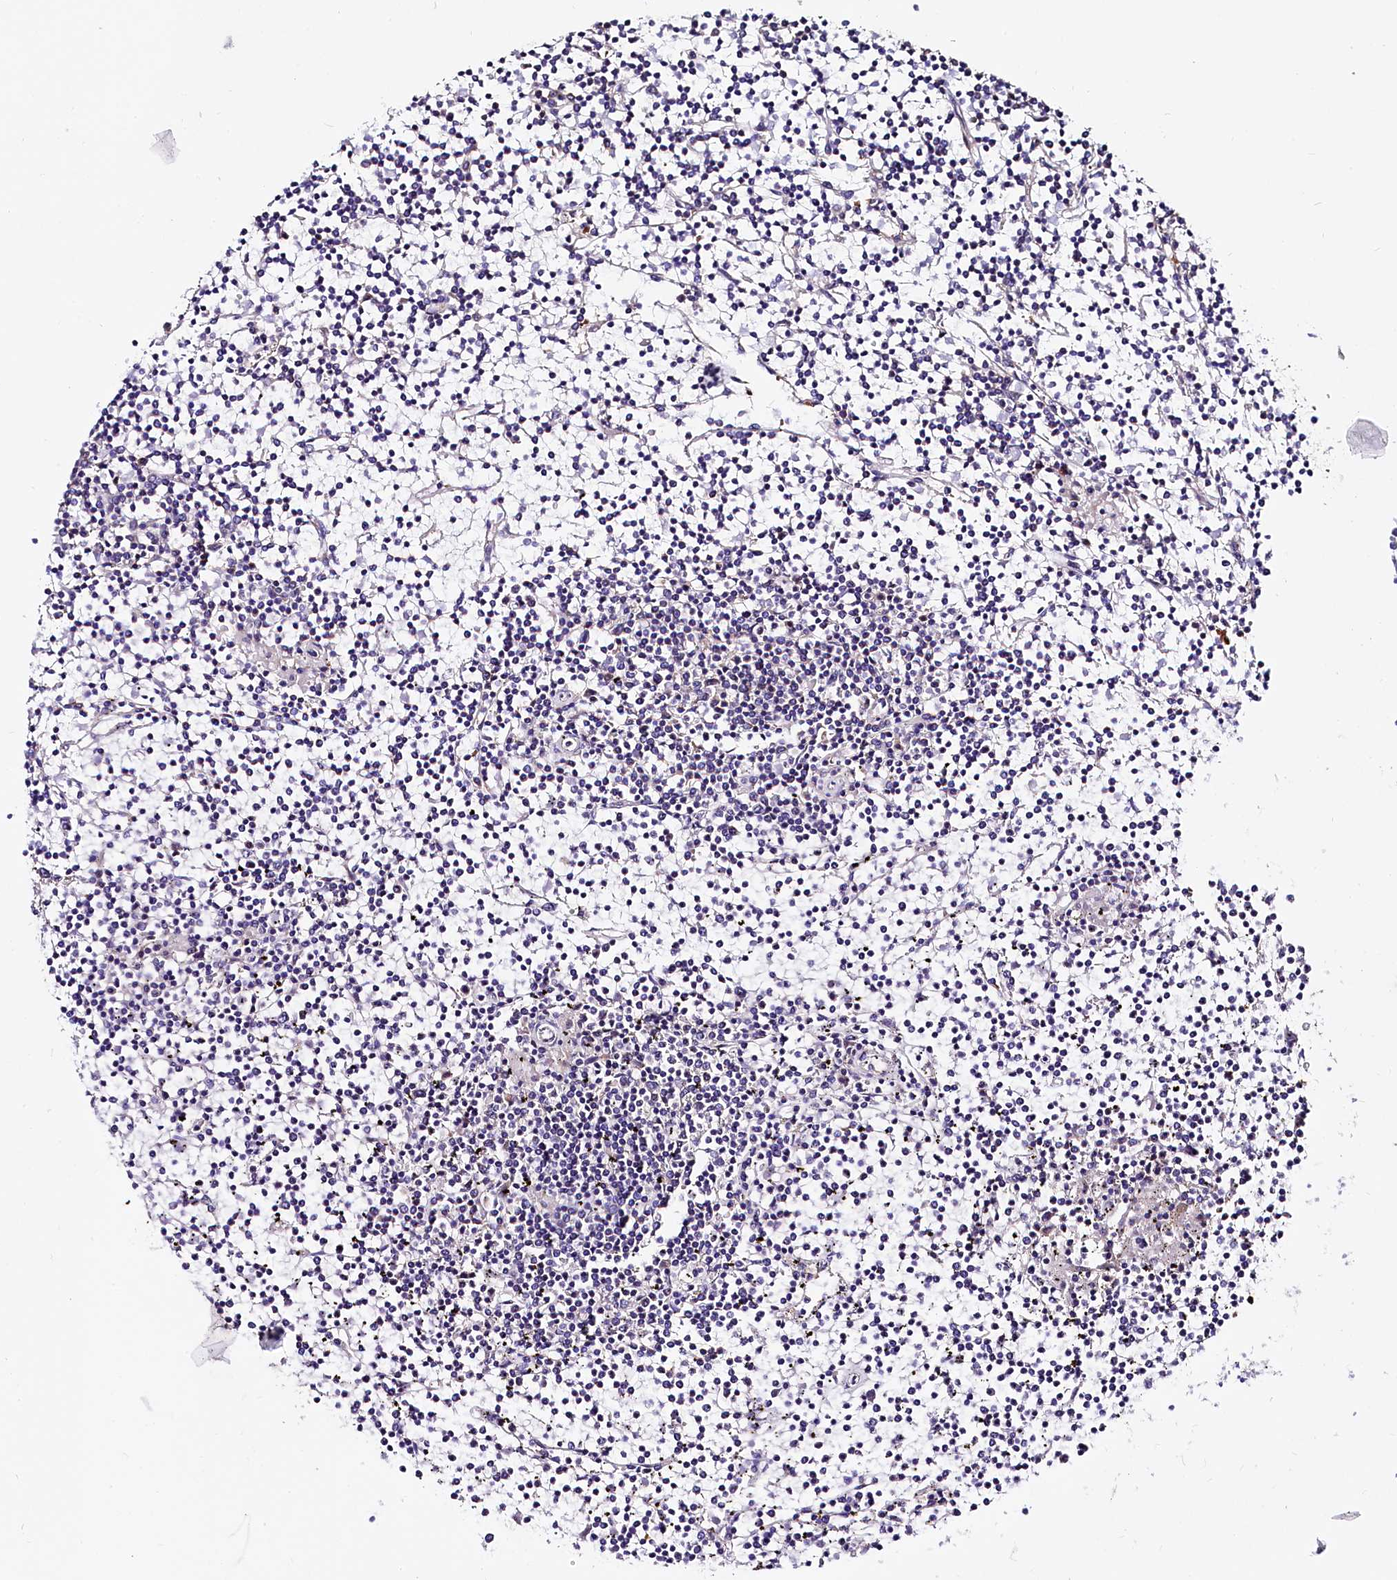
{"staining": {"intensity": "negative", "quantity": "none", "location": "none"}, "tissue": "lymphoma", "cell_type": "Tumor cells", "image_type": "cancer", "snomed": [{"axis": "morphology", "description": "Malignant lymphoma, non-Hodgkin's type, Low grade"}, {"axis": "topography", "description": "Spleen"}], "caption": "Tumor cells are negative for protein expression in human lymphoma.", "gene": "QARS1", "patient": {"sex": "female", "age": 19}}